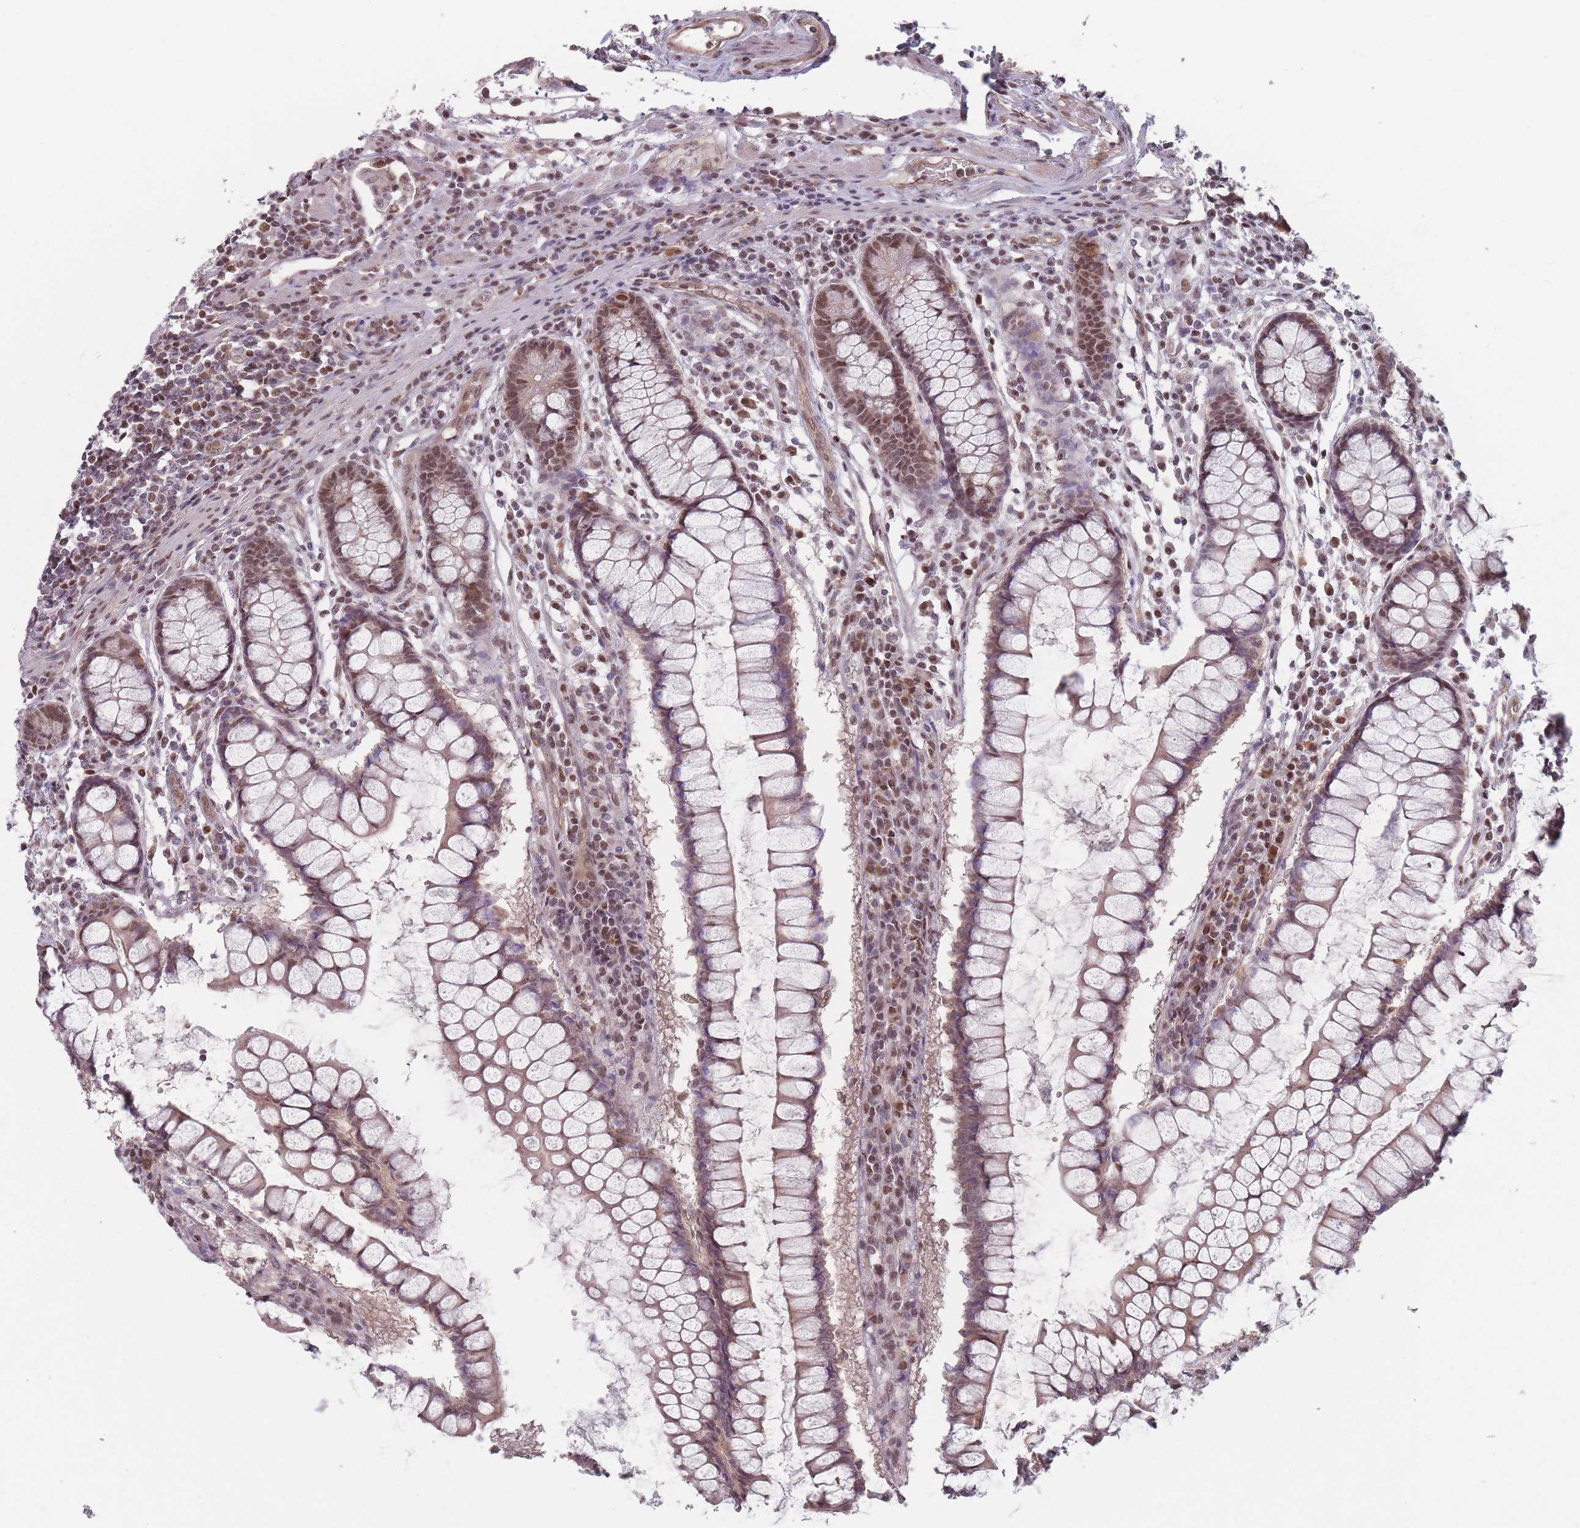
{"staining": {"intensity": "moderate", "quantity": ">75%", "location": "nuclear"}, "tissue": "colon", "cell_type": "Endothelial cells", "image_type": "normal", "snomed": [{"axis": "morphology", "description": "Normal tissue, NOS"}, {"axis": "morphology", "description": "Adenocarcinoma, NOS"}, {"axis": "topography", "description": "Colon"}], "caption": "Unremarkable colon shows moderate nuclear expression in approximately >75% of endothelial cells, visualized by immunohistochemistry.", "gene": "SH3BGRL2", "patient": {"sex": "female", "age": 55}}